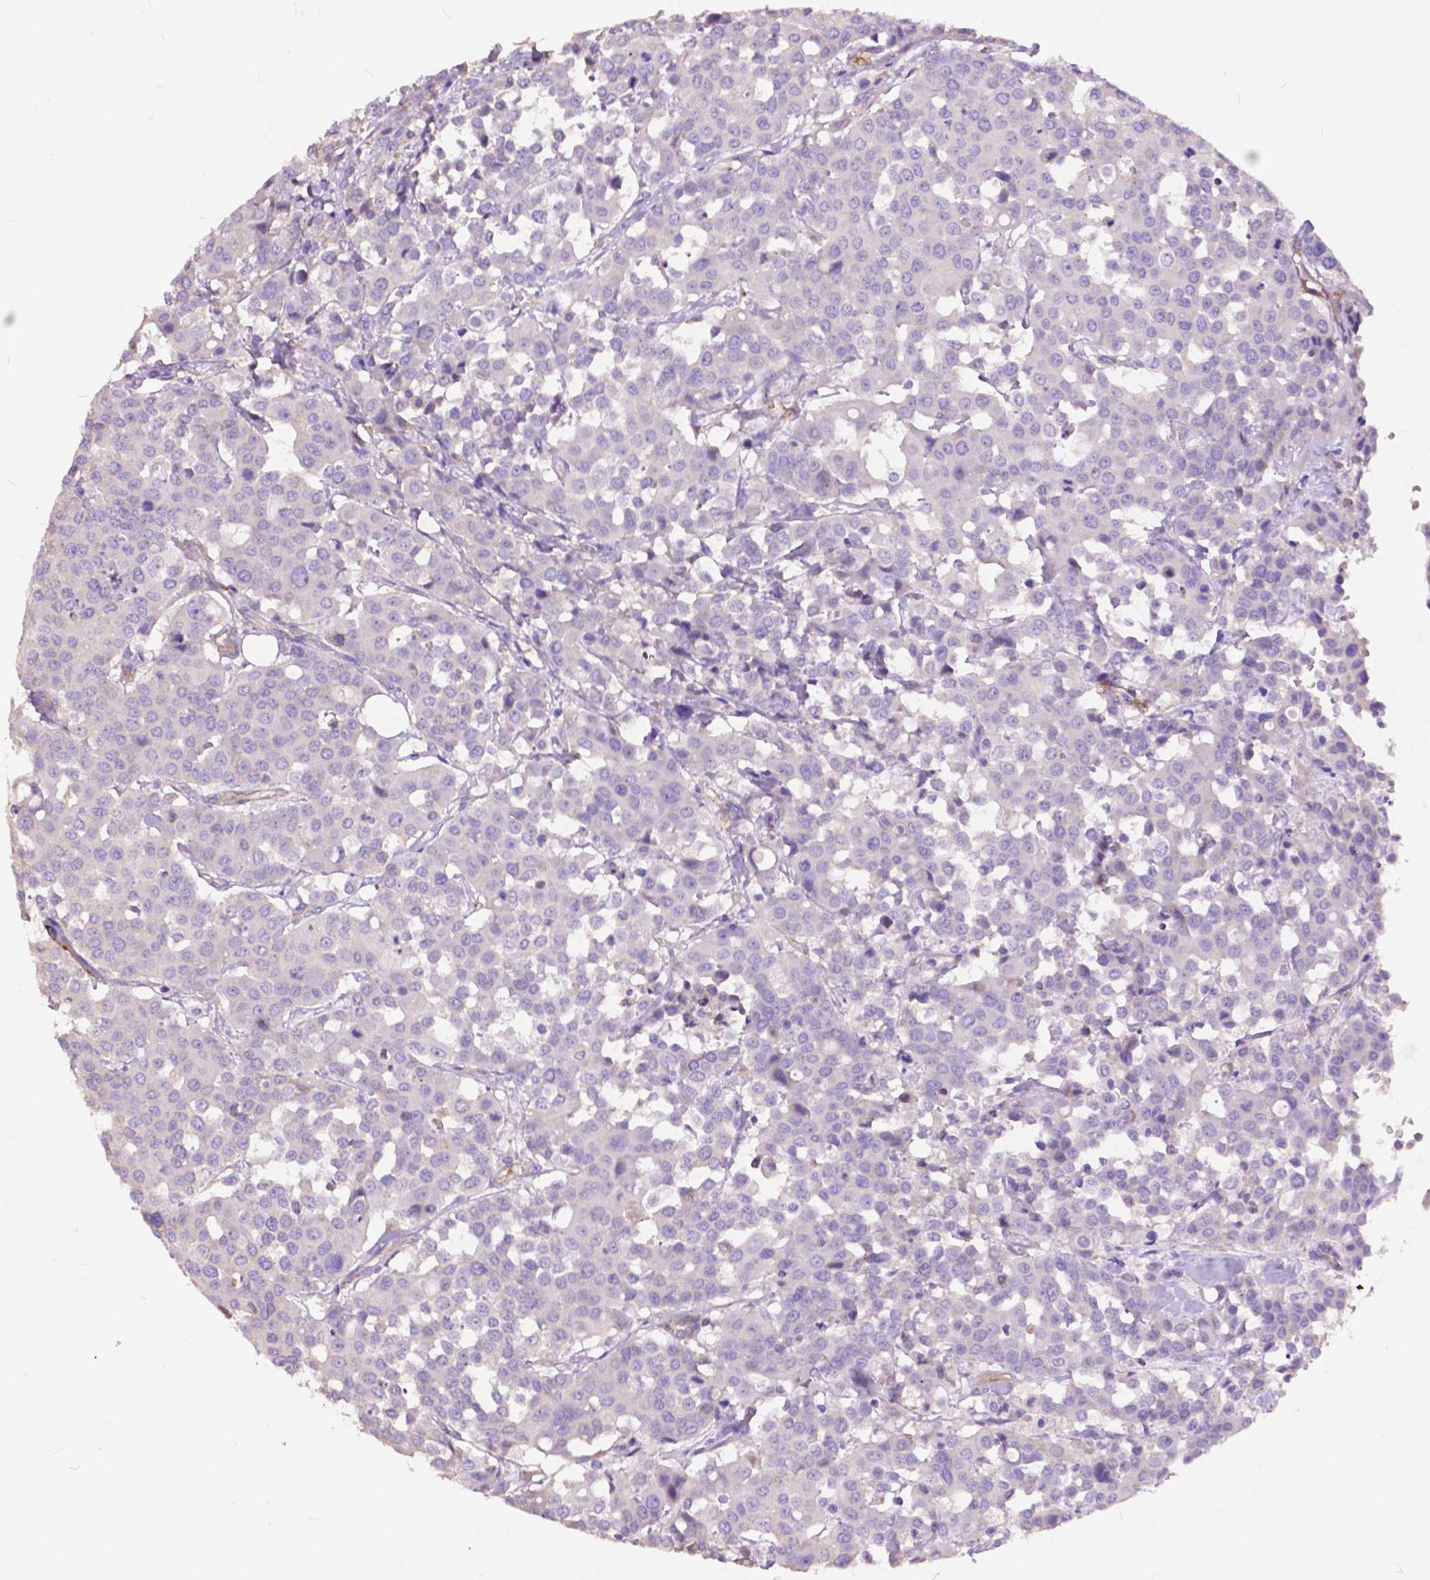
{"staining": {"intensity": "negative", "quantity": "none", "location": "none"}, "tissue": "carcinoid", "cell_type": "Tumor cells", "image_type": "cancer", "snomed": [{"axis": "morphology", "description": "Carcinoid, malignant, NOS"}, {"axis": "topography", "description": "Colon"}], "caption": "Immunohistochemical staining of carcinoid (malignant) displays no significant expression in tumor cells.", "gene": "PCDHA12", "patient": {"sex": "male", "age": 81}}